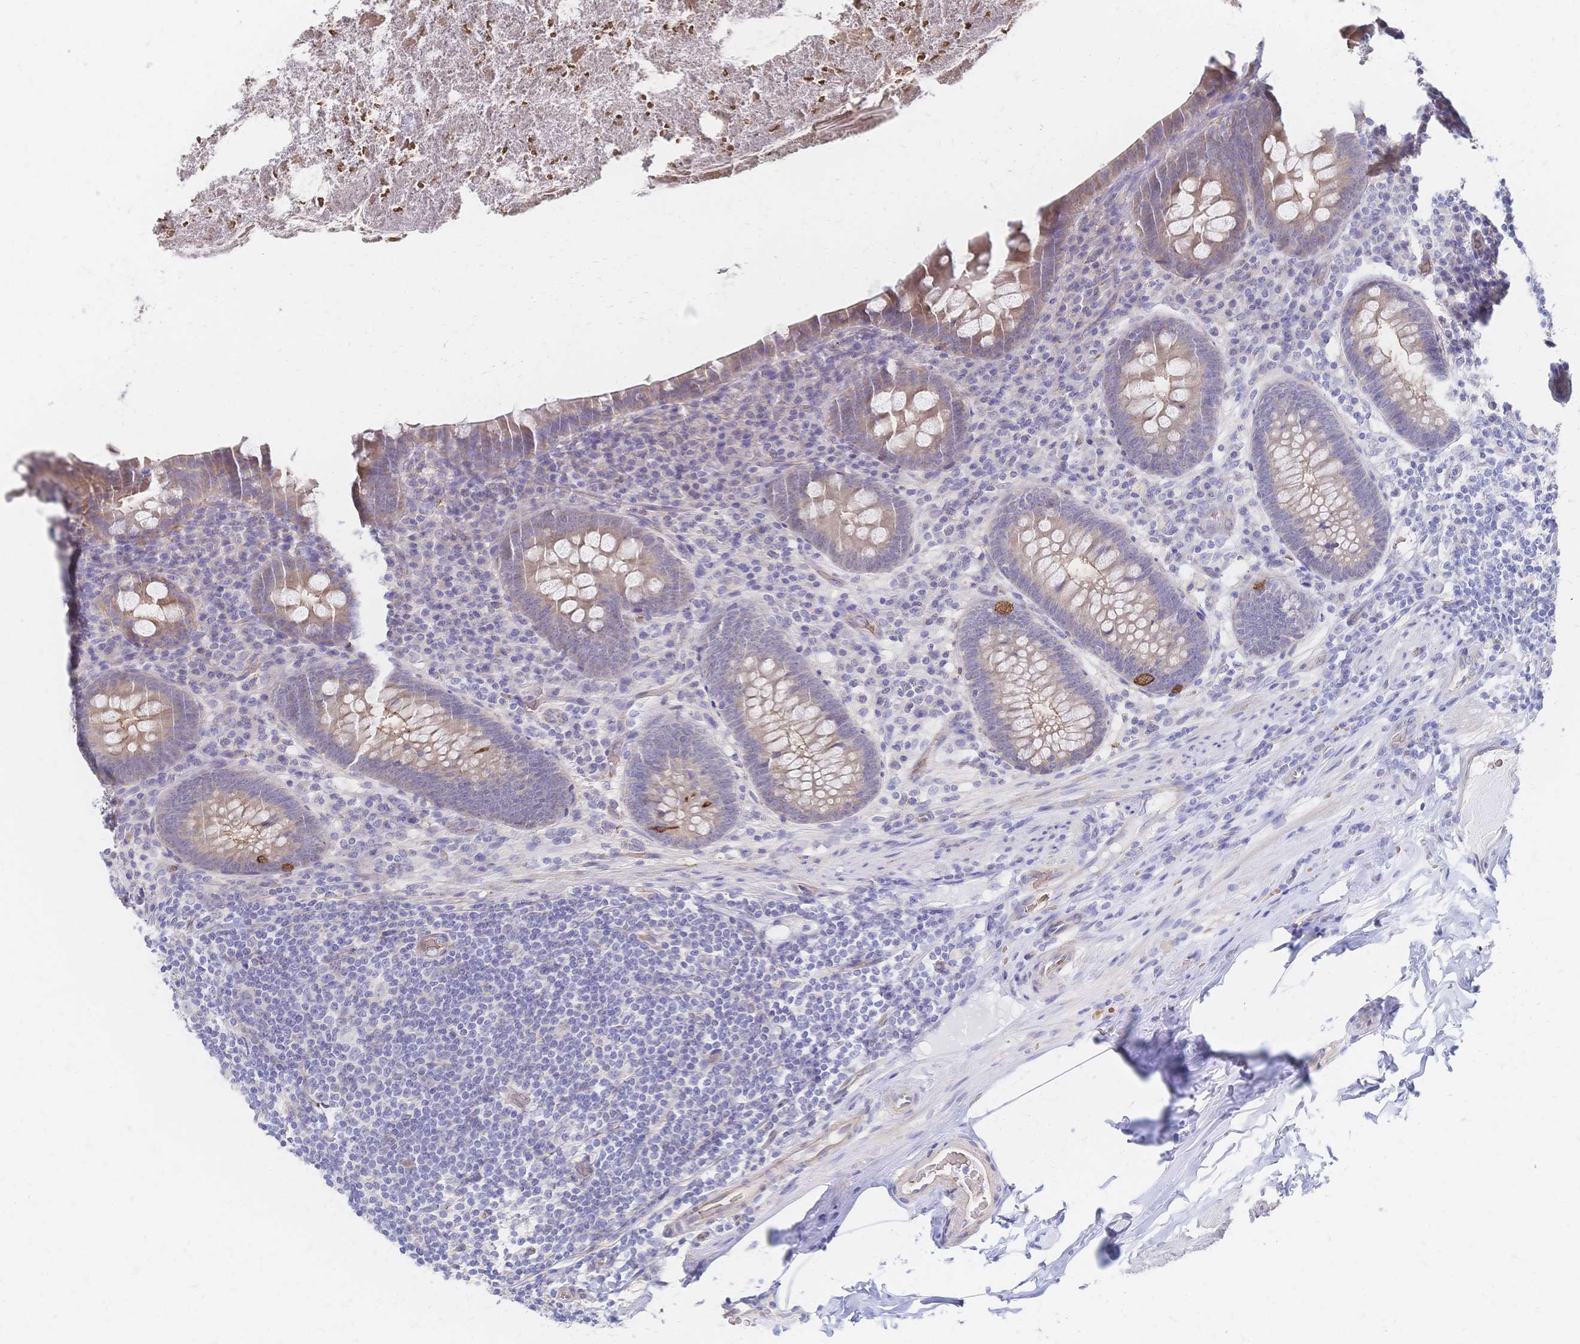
{"staining": {"intensity": "weak", "quantity": "25%-75%", "location": "cytoplasmic/membranous"}, "tissue": "appendix", "cell_type": "Glandular cells", "image_type": "normal", "snomed": [{"axis": "morphology", "description": "Normal tissue, NOS"}, {"axis": "topography", "description": "Appendix"}], "caption": "IHC staining of unremarkable appendix, which reveals low levels of weak cytoplasmic/membranous positivity in about 25%-75% of glandular cells indicating weak cytoplasmic/membranous protein staining. The staining was performed using DAB (3,3'-diaminobenzidine) (brown) for protein detection and nuclei were counterstained in hematoxylin (blue).", "gene": "SLC5A1", "patient": {"sex": "male", "age": 71}}